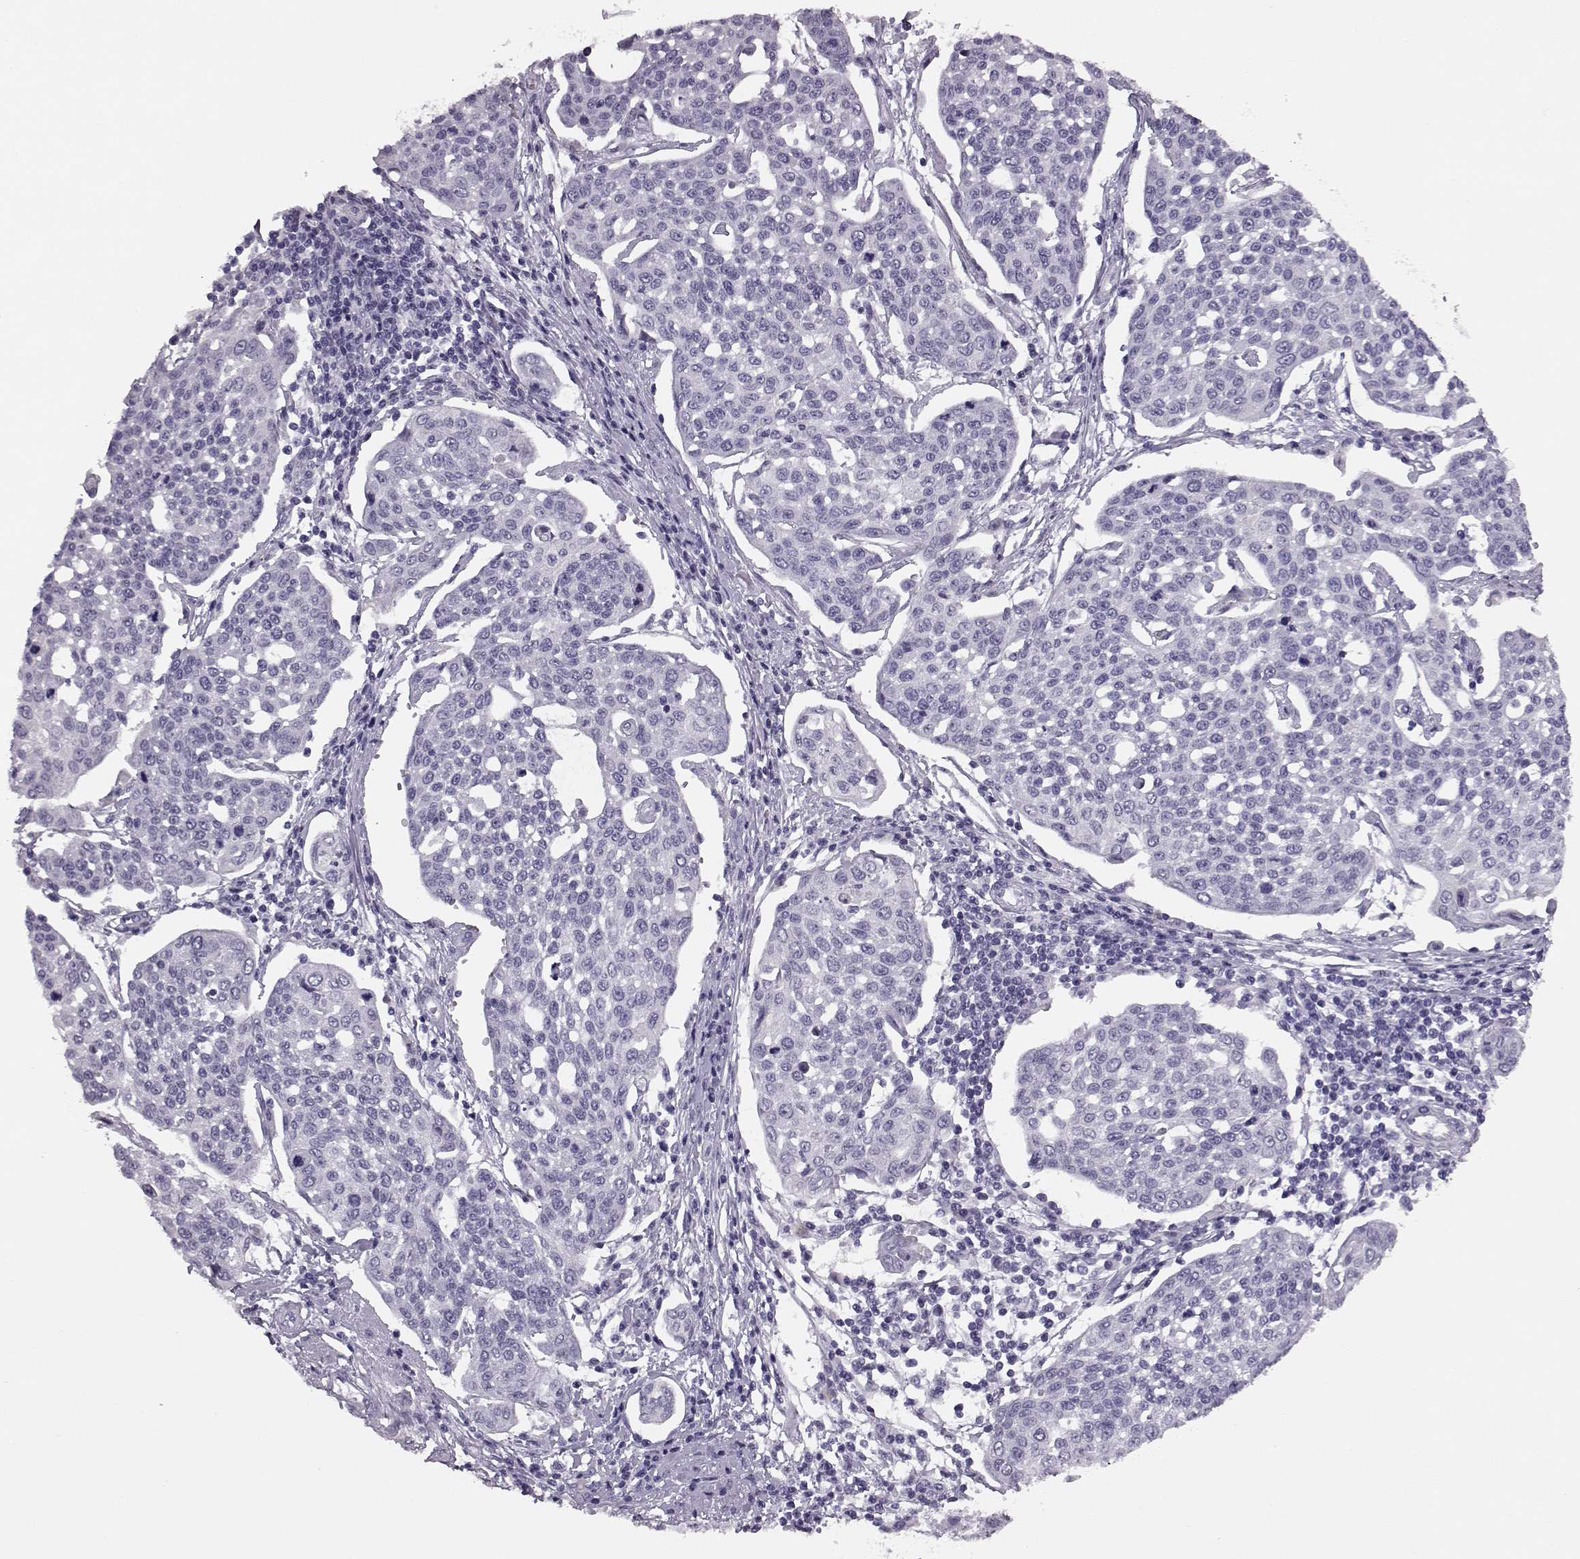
{"staining": {"intensity": "negative", "quantity": "none", "location": "none"}, "tissue": "cervical cancer", "cell_type": "Tumor cells", "image_type": "cancer", "snomed": [{"axis": "morphology", "description": "Squamous cell carcinoma, NOS"}, {"axis": "topography", "description": "Cervix"}], "caption": "Immunohistochemistry (IHC) image of cervical cancer (squamous cell carcinoma) stained for a protein (brown), which shows no expression in tumor cells.", "gene": "BFSP2", "patient": {"sex": "female", "age": 34}}